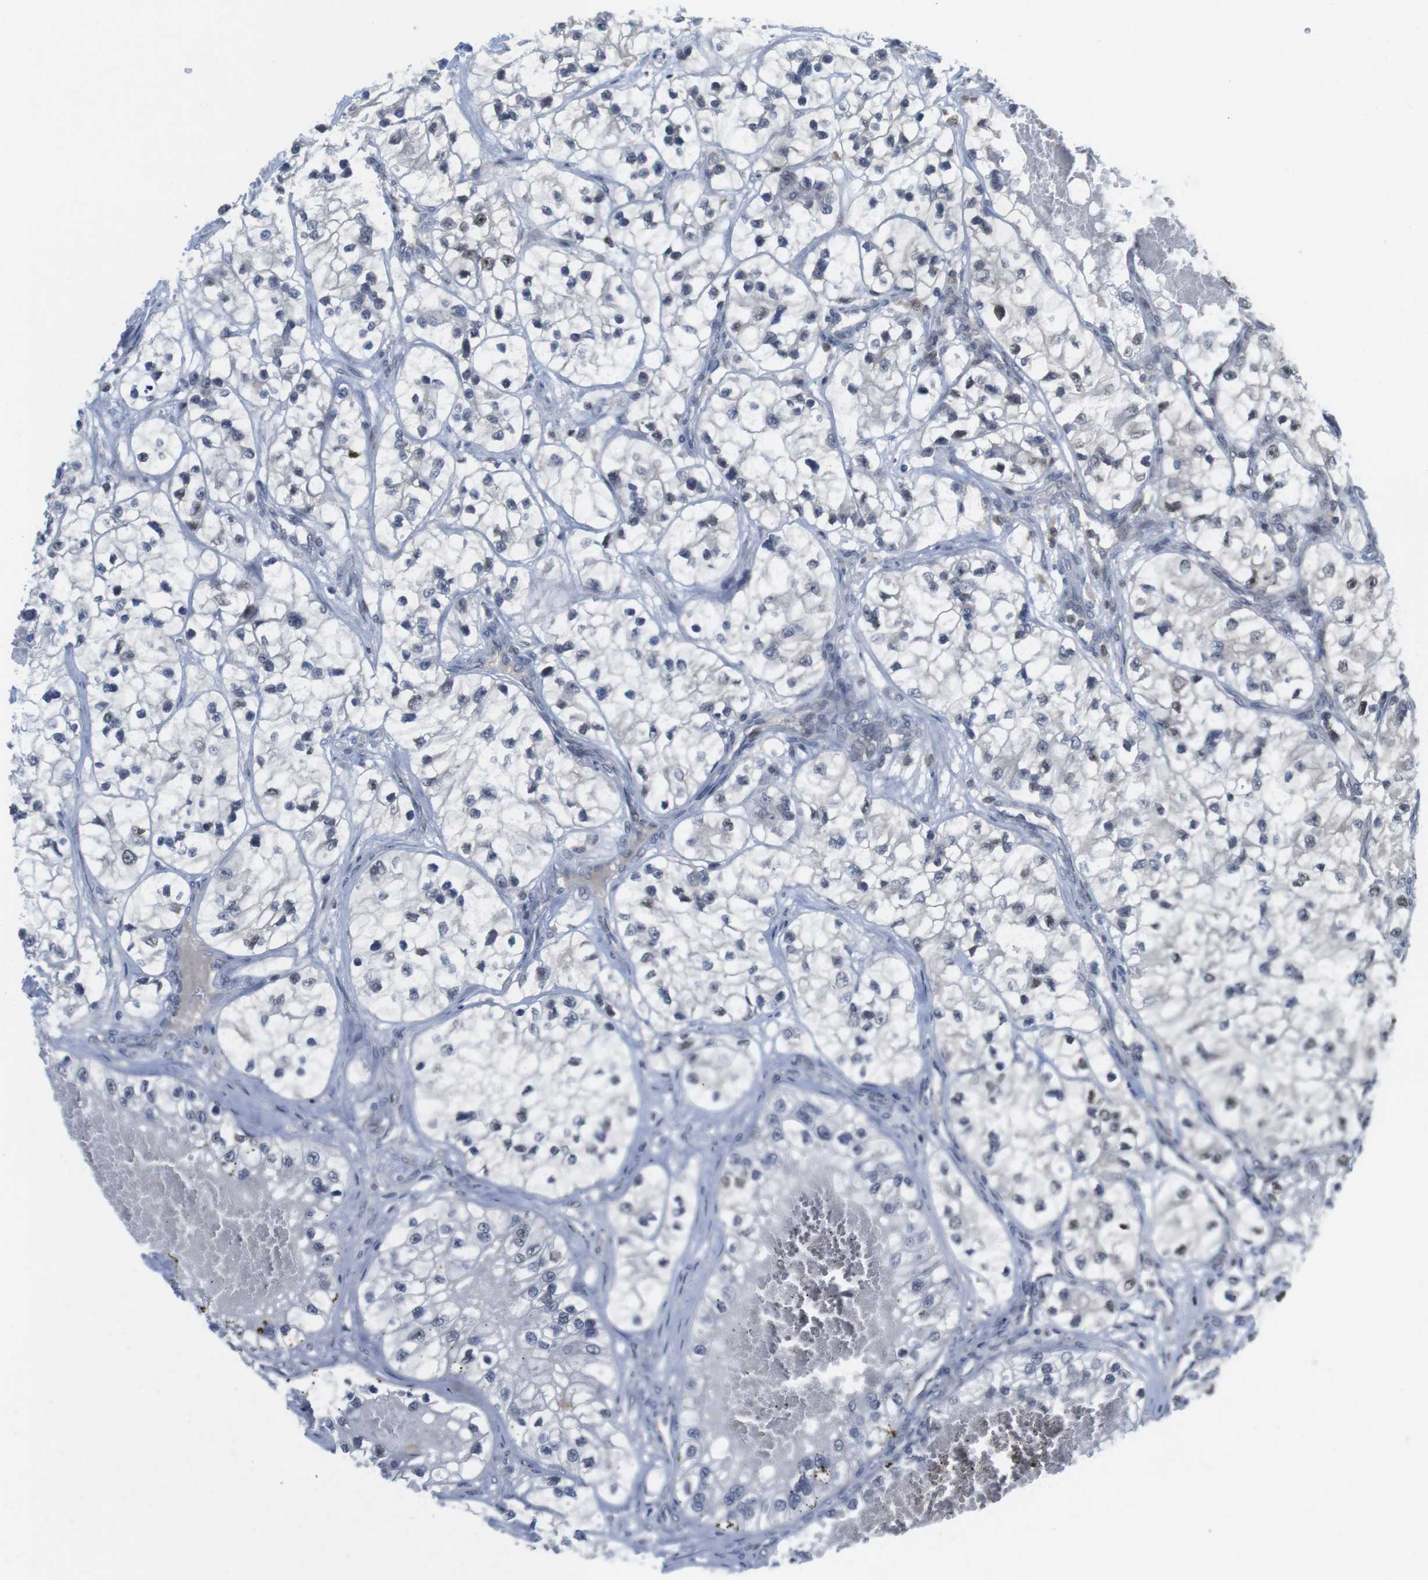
{"staining": {"intensity": "weak", "quantity": "<25%", "location": "nuclear"}, "tissue": "renal cancer", "cell_type": "Tumor cells", "image_type": "cancer", "snomed": [{"axis": "morphology", "description": "Adenocarcinoma, NOS"}, {"axis": "topography", "description": "Kidney"}], "caption": "Adenocarcinoma (renal) stained for a protein using IHC reveals no expression tumor cells.", "gene": "RCC1", "patient": {"sex": "female", "age": 57}}